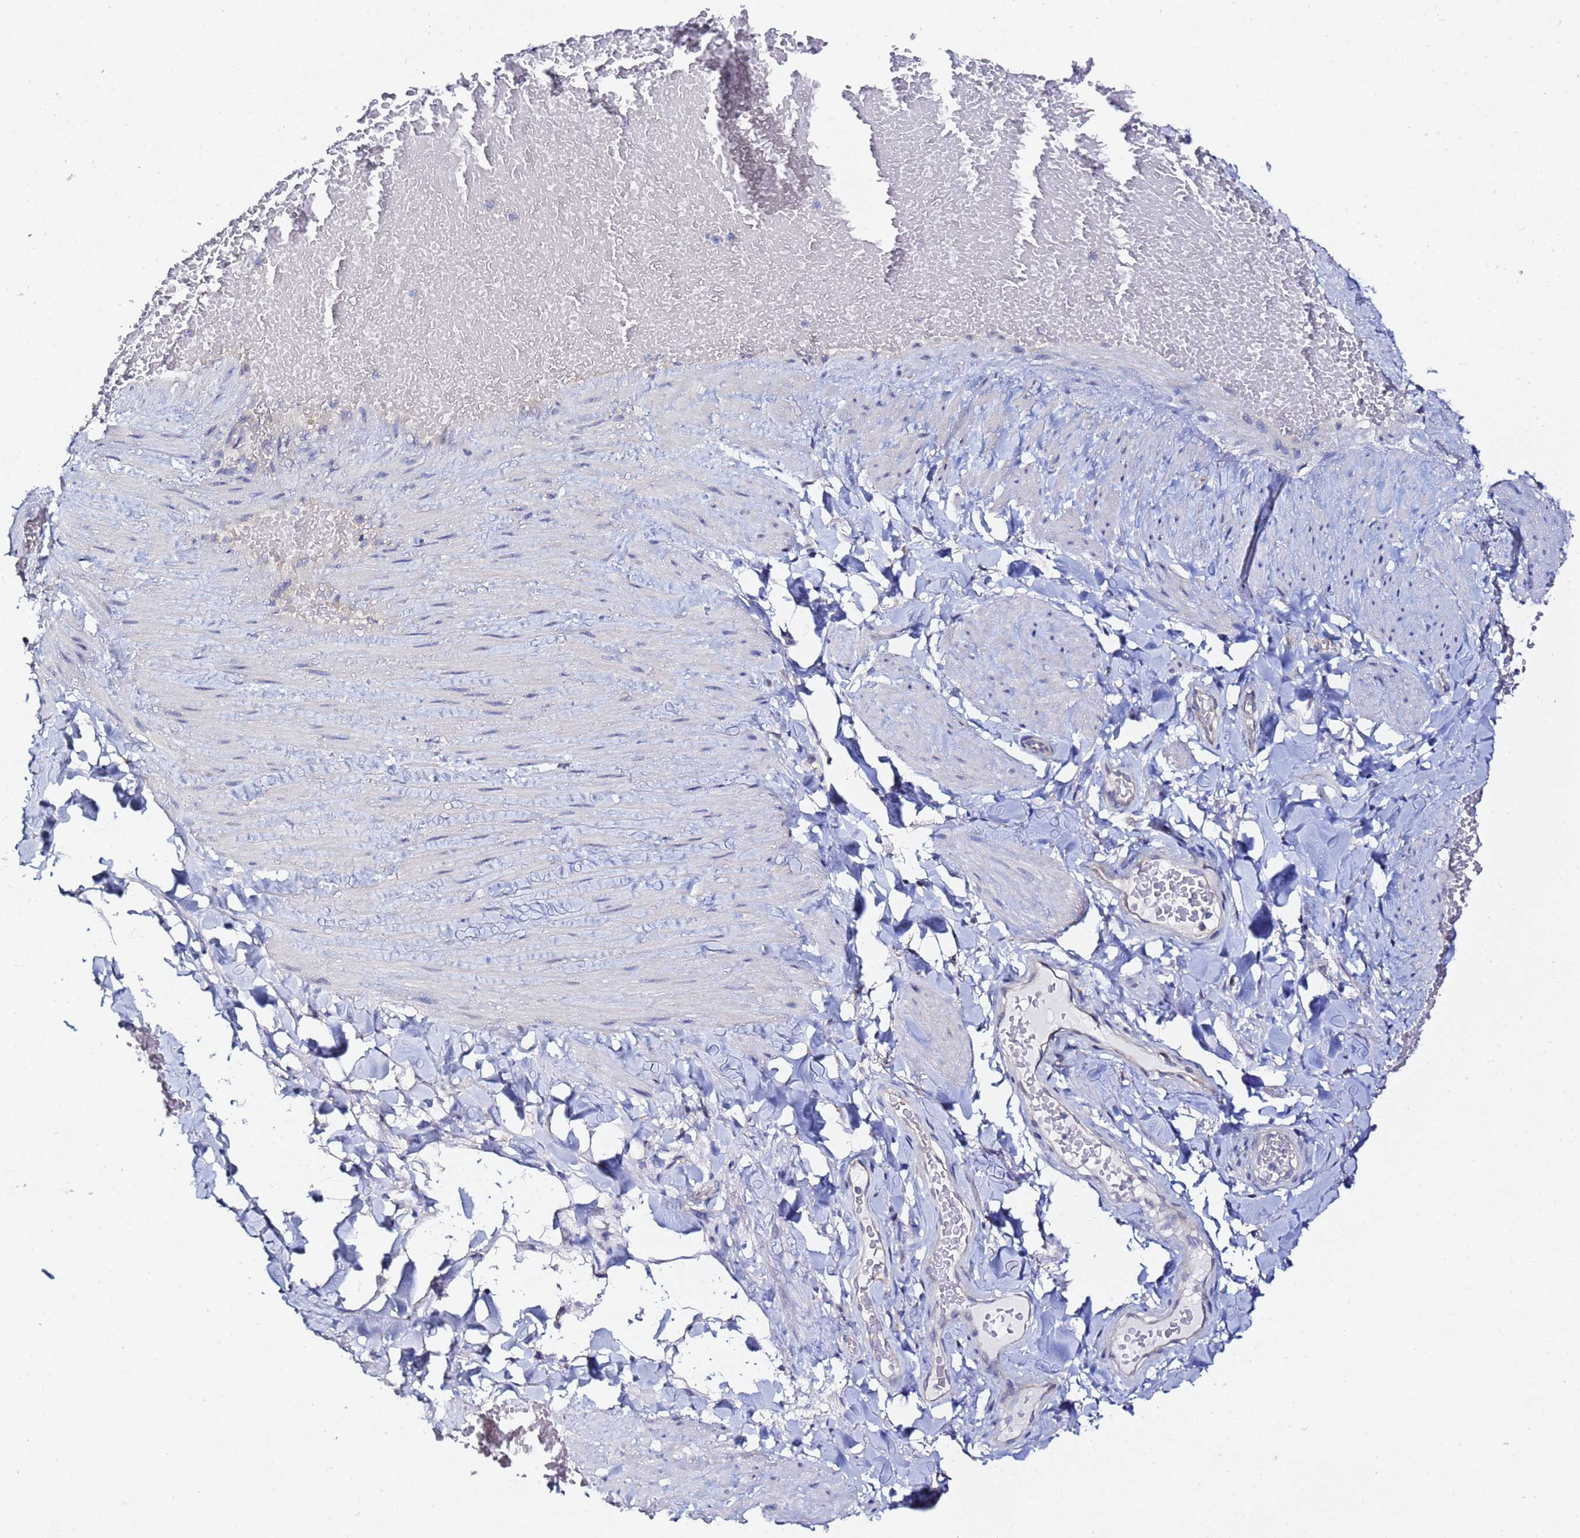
{"staining": {"intensity": "weak", "quantity": "25%-75%", "location": "cytoplasmic/membranous"}, "tissue": "adipose tissue", "cell_type": "Adipocytes", "image_type": "normal", "snomed": [{"axis": "morphology", "description": "Normal tissue, NOS"}, {"axis": "topography", "description": "Soft tissue"}, {"axis": "topography", "description": "Vascular tissue"}], "caption": "An IHC image of benign tissue is shown. Protein staining in brown highlights weak cytoplasmic/membranous positivity in adipose tissue within adipocytes. Using DAB (3,3'-diaminobenzidine) (brown) and hematoxylin (blue) stains, captured at high magnification using brightfield microscopy.", "gene": "LENG1", "patient": {"sex": "male", "age": 54}}